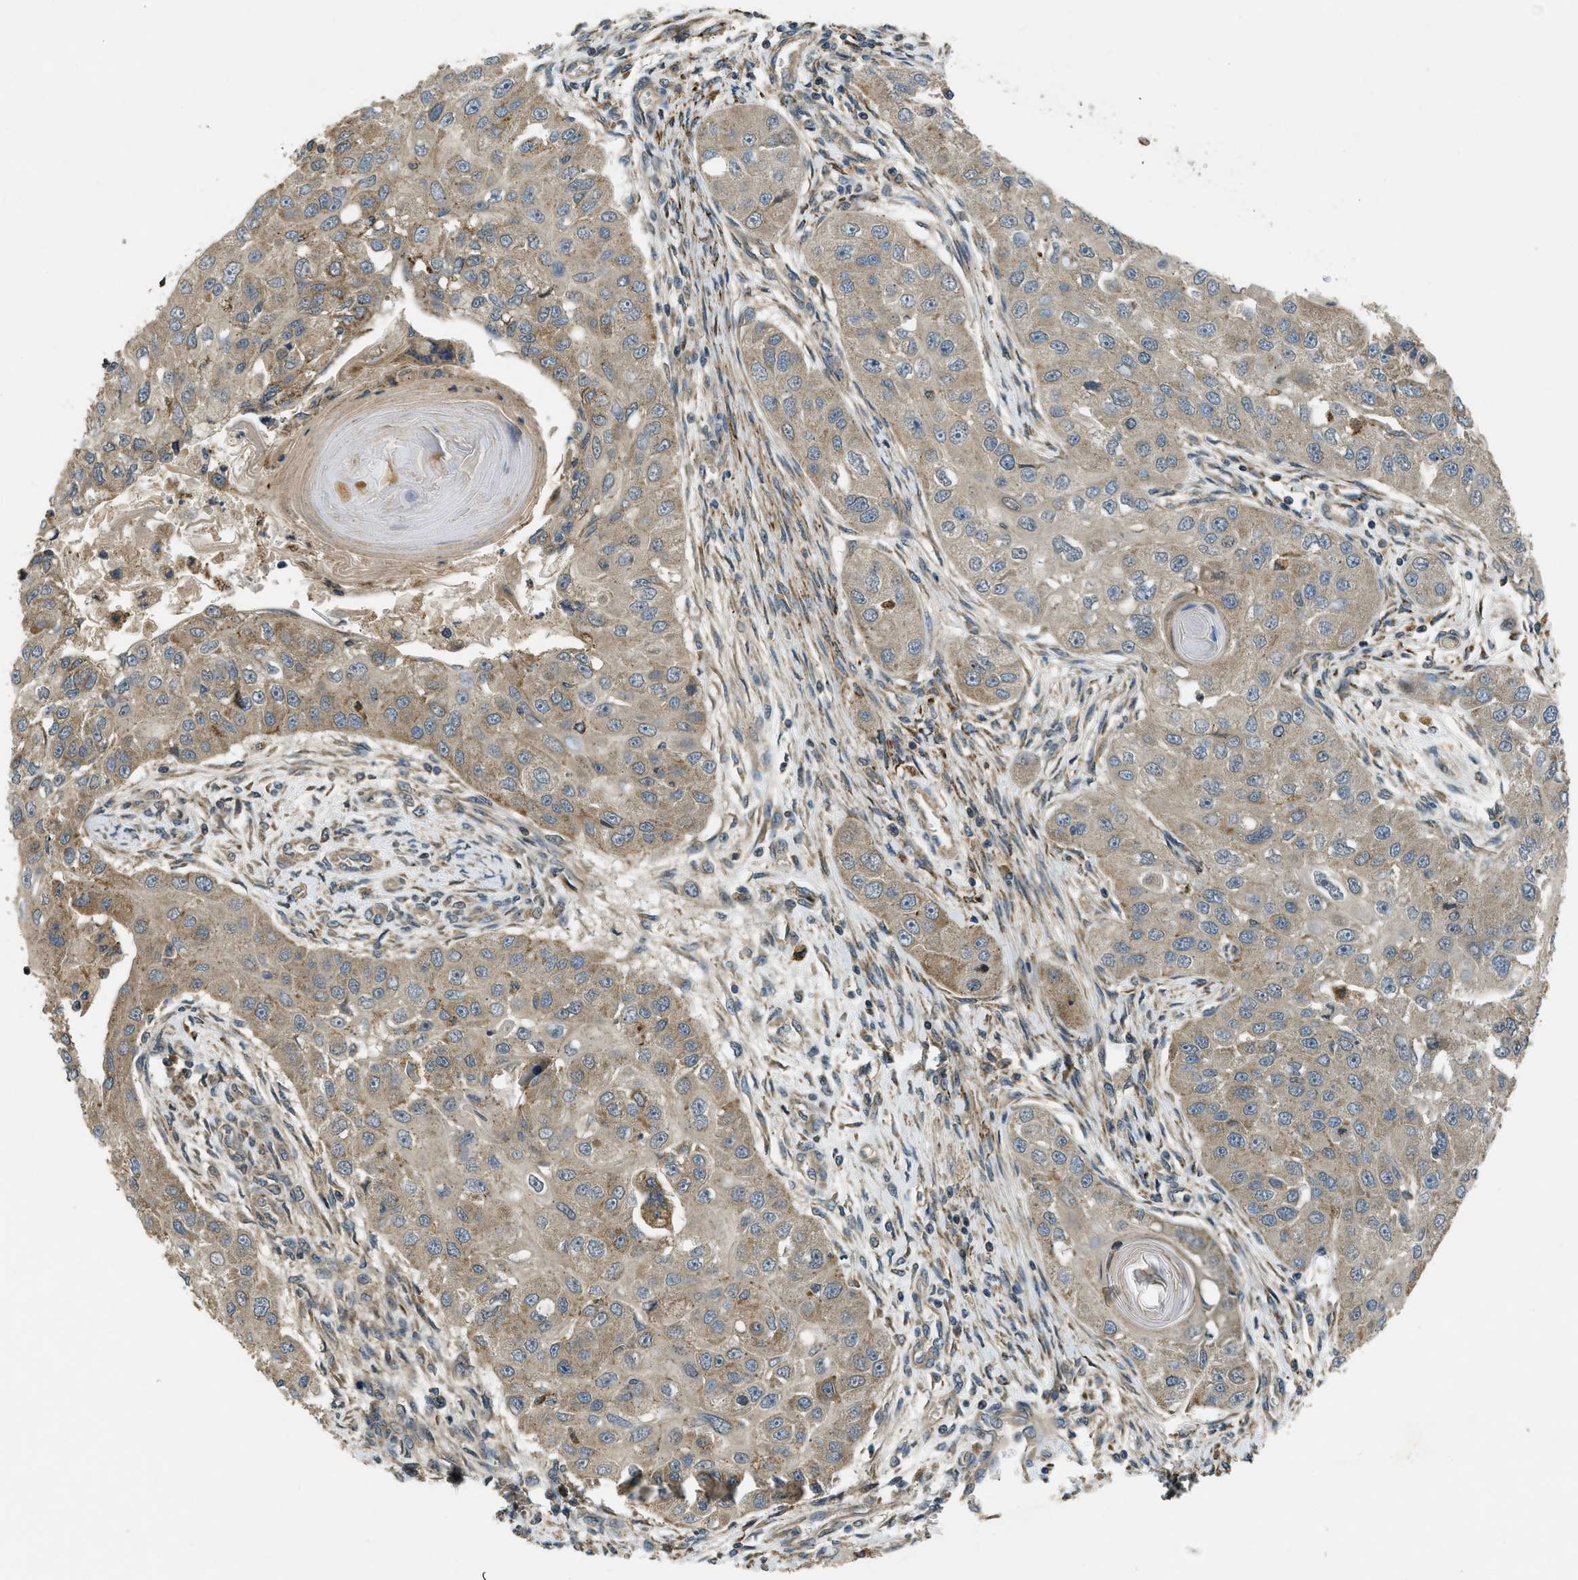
{"staining": {"intensity": "weak", "quantity": ">75%", "location": "cytoplasmic/membranous"}, "tissue": "head and neck cancer", "cell_type": "Tumor cells", "image_type": "cancer", "snomed": [{"axis": "morphology", "description": "Normal tissue, NOS"}, {"axis": "morphology", "description": "Squamous cell carcinoma, NOS"}, {"axis": "topography", "description": "Skeletal muscle"}, {"axis": "topography", "description": "Head-Neck"}], "caption": "Brown immunohistochemical staining in human head and neck cancer displays weak cytoplasmic/membranous staining in about >75% of tumor cells. The protein is stained brown, and the nuclei are stained in blue (DAB (3,3'-diaminobenzidine) IHC with brightfield microscopy, high magnification).", "gene": "CDKN2C", "patient": {"sex": "male", "age": 51}}